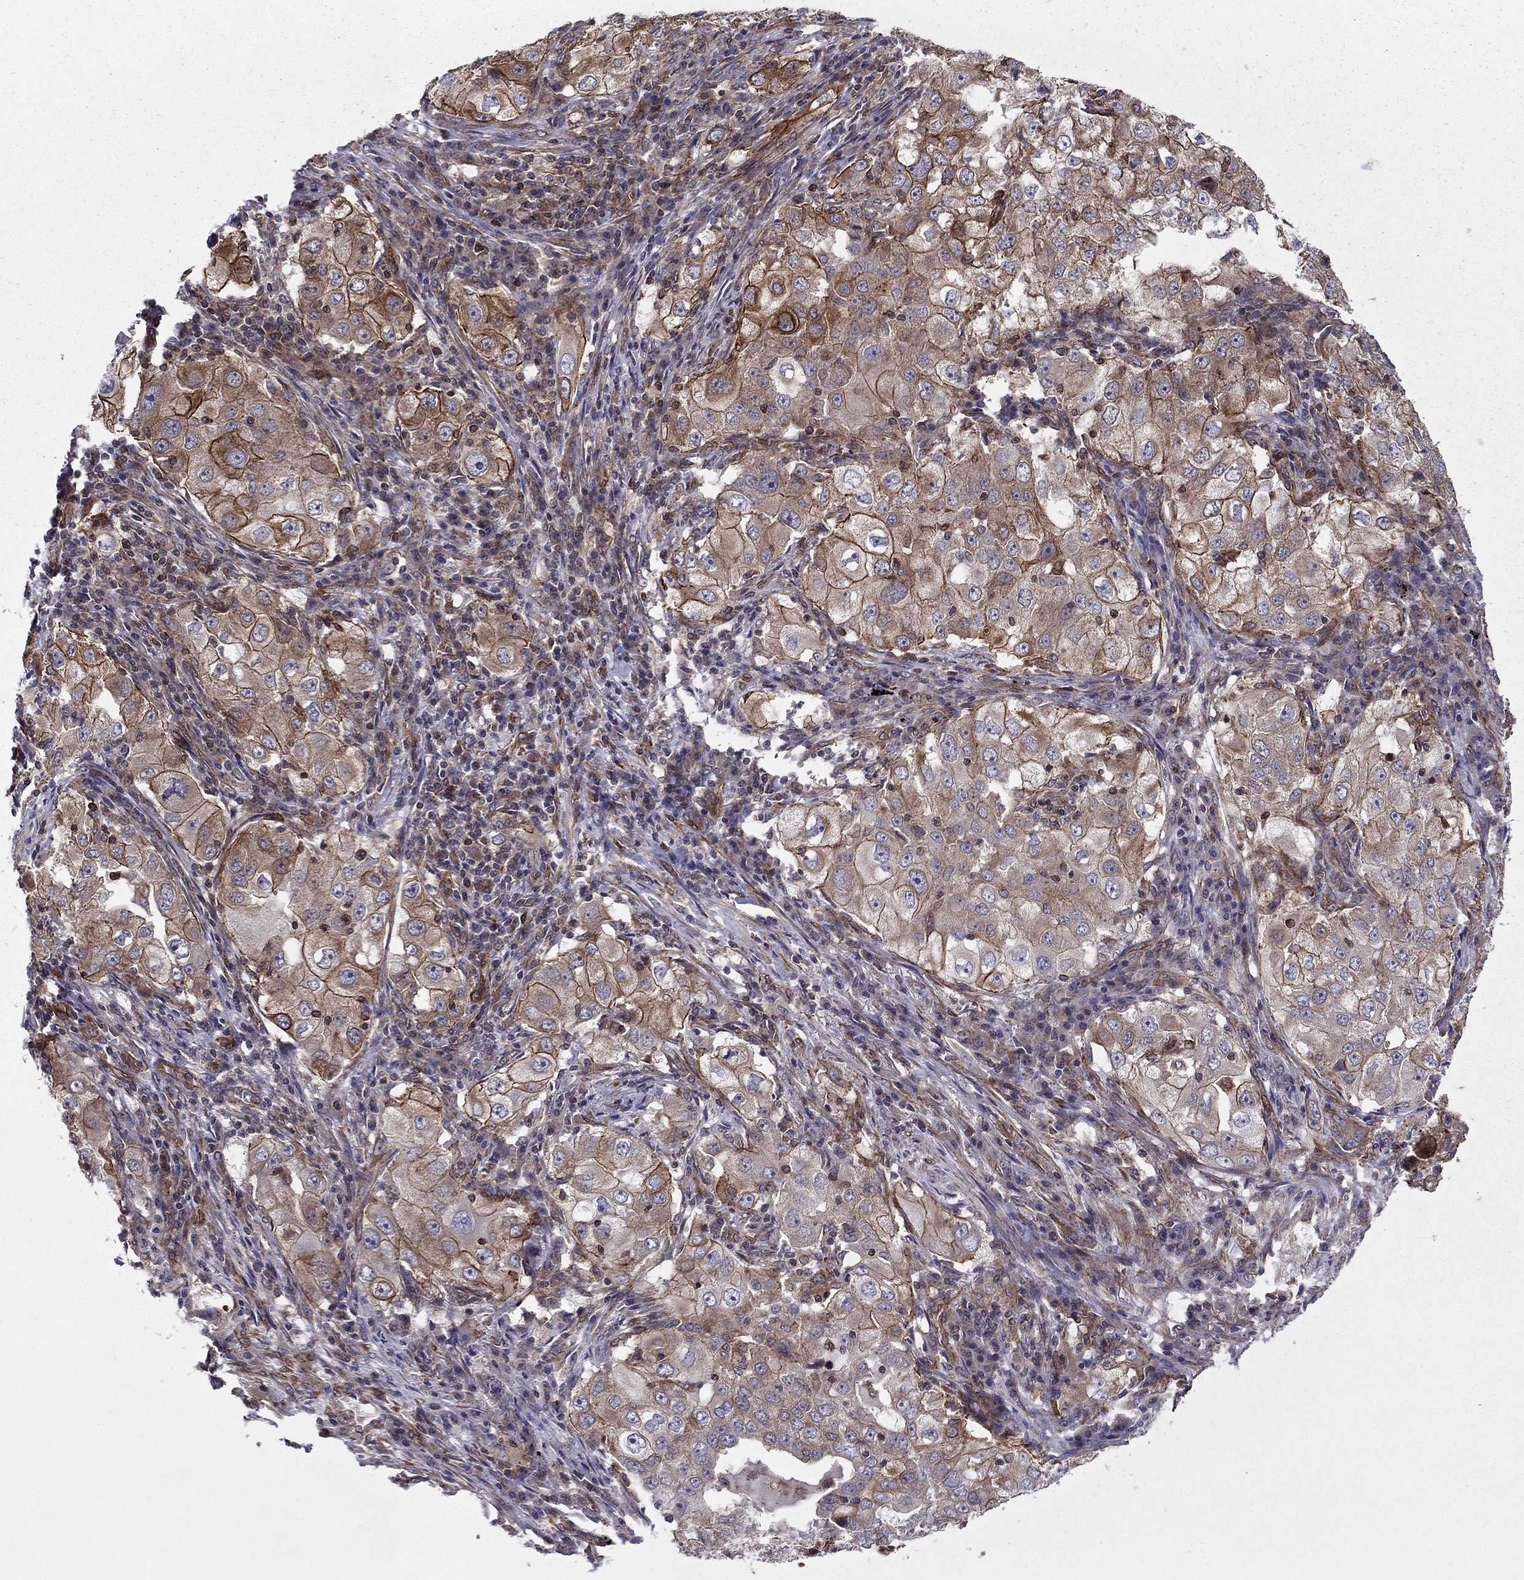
{"staining": {"intensity": "strong", "quantity": "<25%", "location": "cytoplasmic/membranous"}, "tissue": "lung cancer", "cell_type": "Tumor cells", "image_type": "cancer", "snomed": [{"axis": "morphology", "description": "Adenocarcinoma, NOS"}, {"axis": "topography", "description": "Lung"}], "caption": "This is a photomicrograph of immunohistochemistry staining of lung cancer, which shows strong positivity in the cytoplasmic/membranous of tumor cells.", "gene": "SHMT1", "patient": {"sex": "female", "age": 61}}